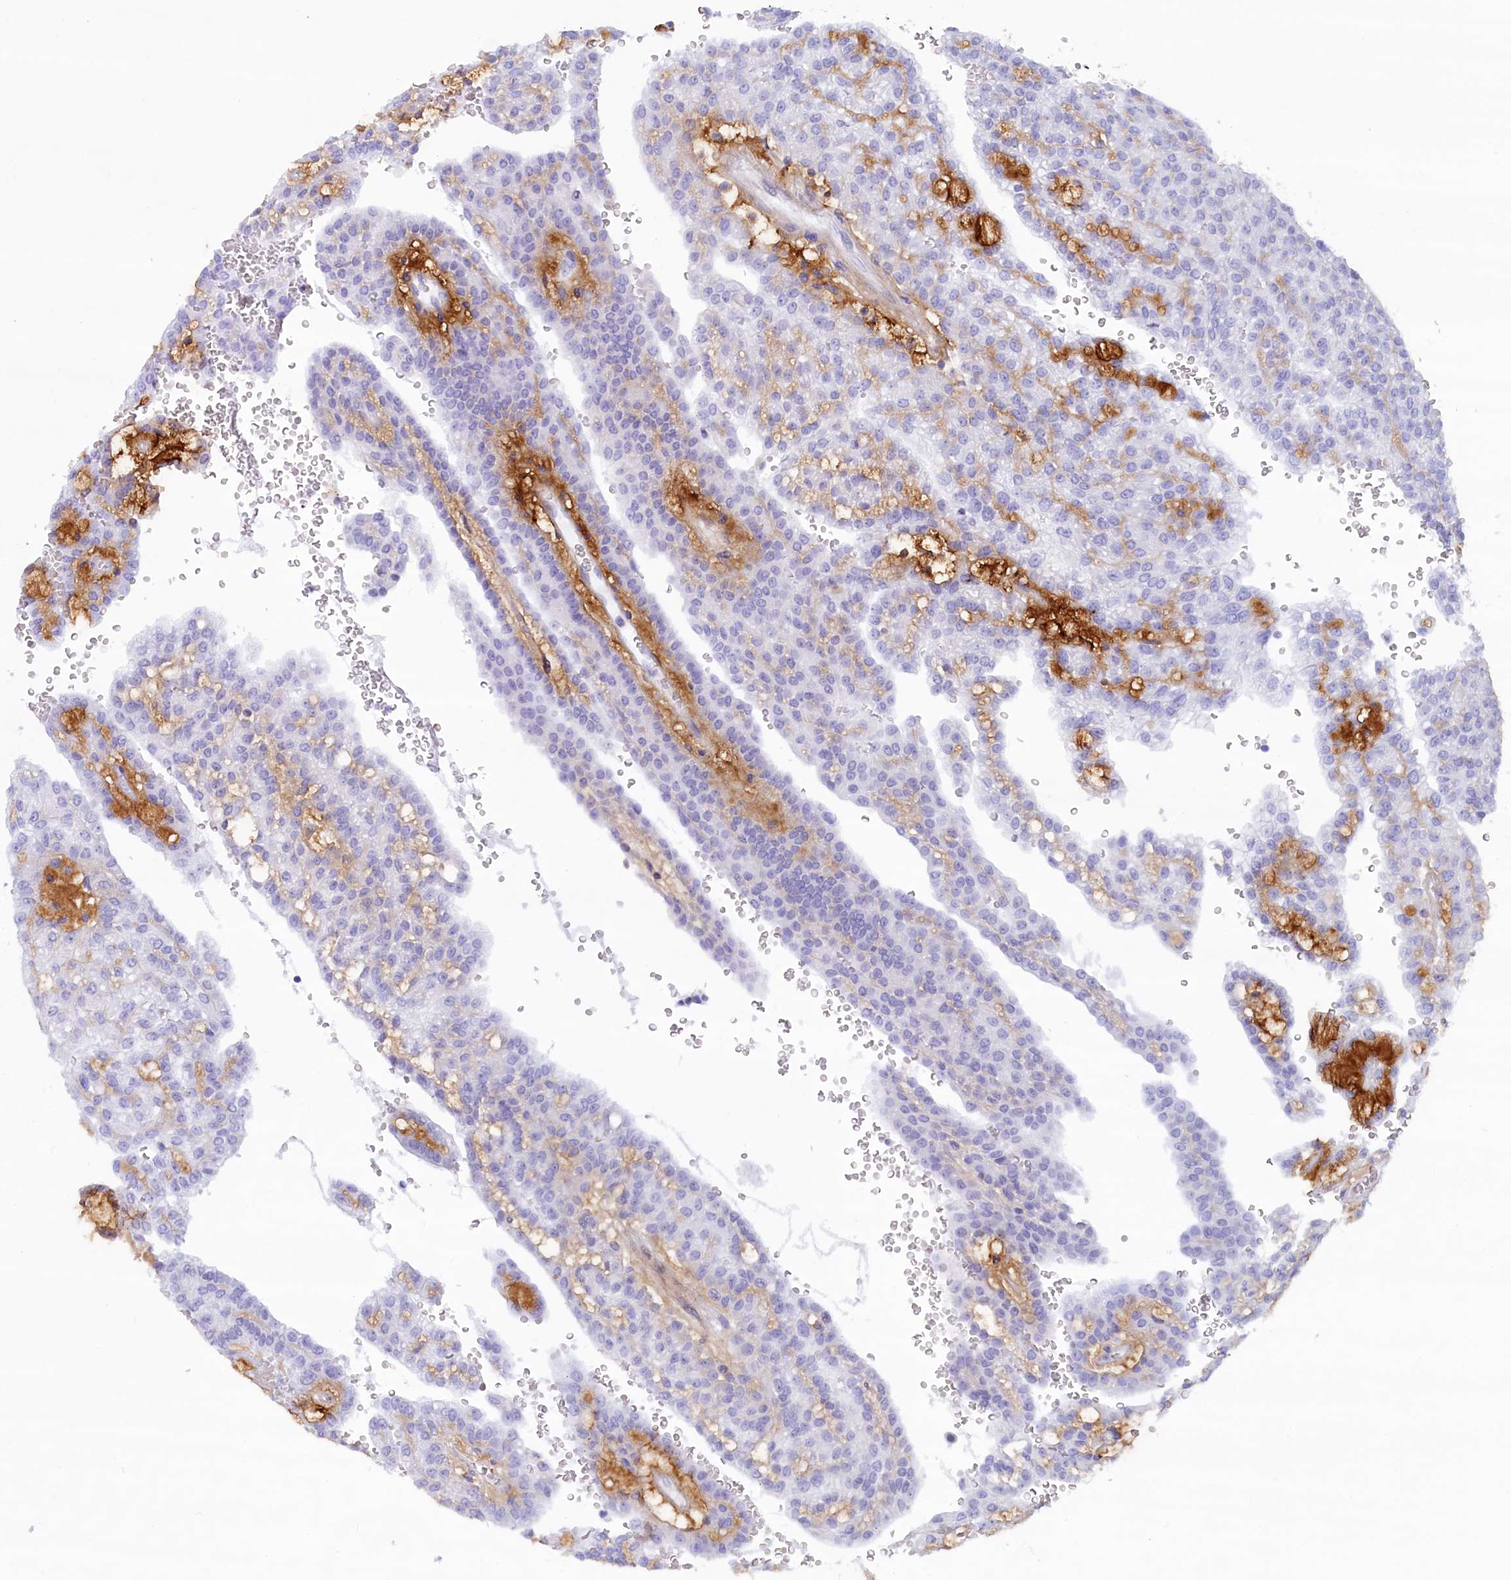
{"staining": {"intensity": "negative", "quantity": "none", "location": "none"}, "tissue": "renal cancer", "cell_type": "Tumor cells", "image_type": "cancer", "snomed": [{"axis": "morphology", "description": "Adenocarcinoma, NOS"}, {"axis": "topography", "description": "Kidney"}], "caption": "The micrograph exhibits no staining of tumor cells in renal cancer (adenocarcinoma).", "gene": "MPV17L2", "patient": {"sex": "male", "age": 63}}